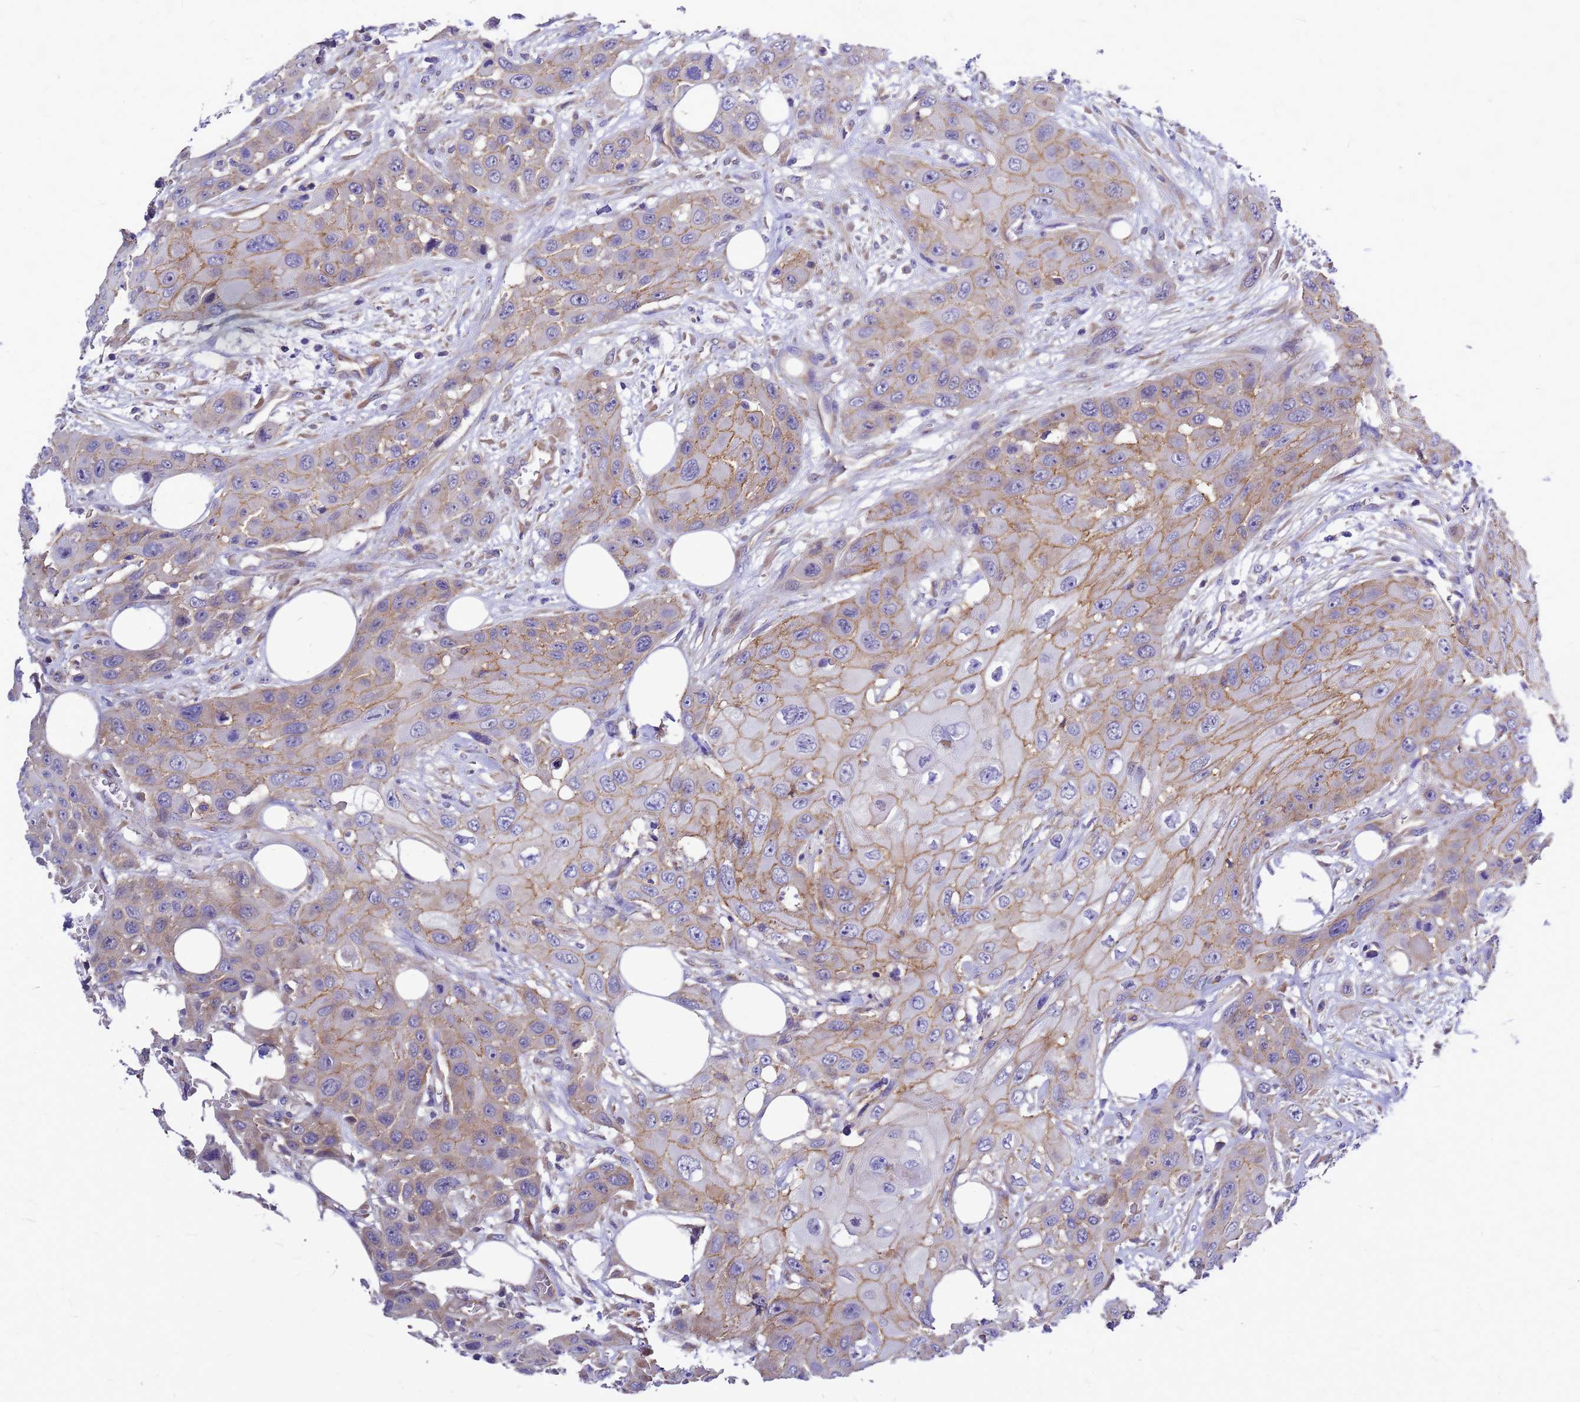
{"staining": {"intensity": "moderate", "quantity": ">75%", "location": "cytoplasmic/membranous"}, "tissue": "head and neck cancer", "cell_type": "Tumor cells", "image_type": "cancer", "snomed": [{"axis": "morphology", "description": "Squamous cell carcinoma, NOS"}, {"axis": "topography", "description": "Head-Neck"}], "caption": "This is an image of immunohistochemistry staining of head and neck cancer, which shows moderate expression in the cytoplasmic/membranous of tumor cells.", "gene": "FBXW5", "patient": {"sex": "male", "age": 81}}